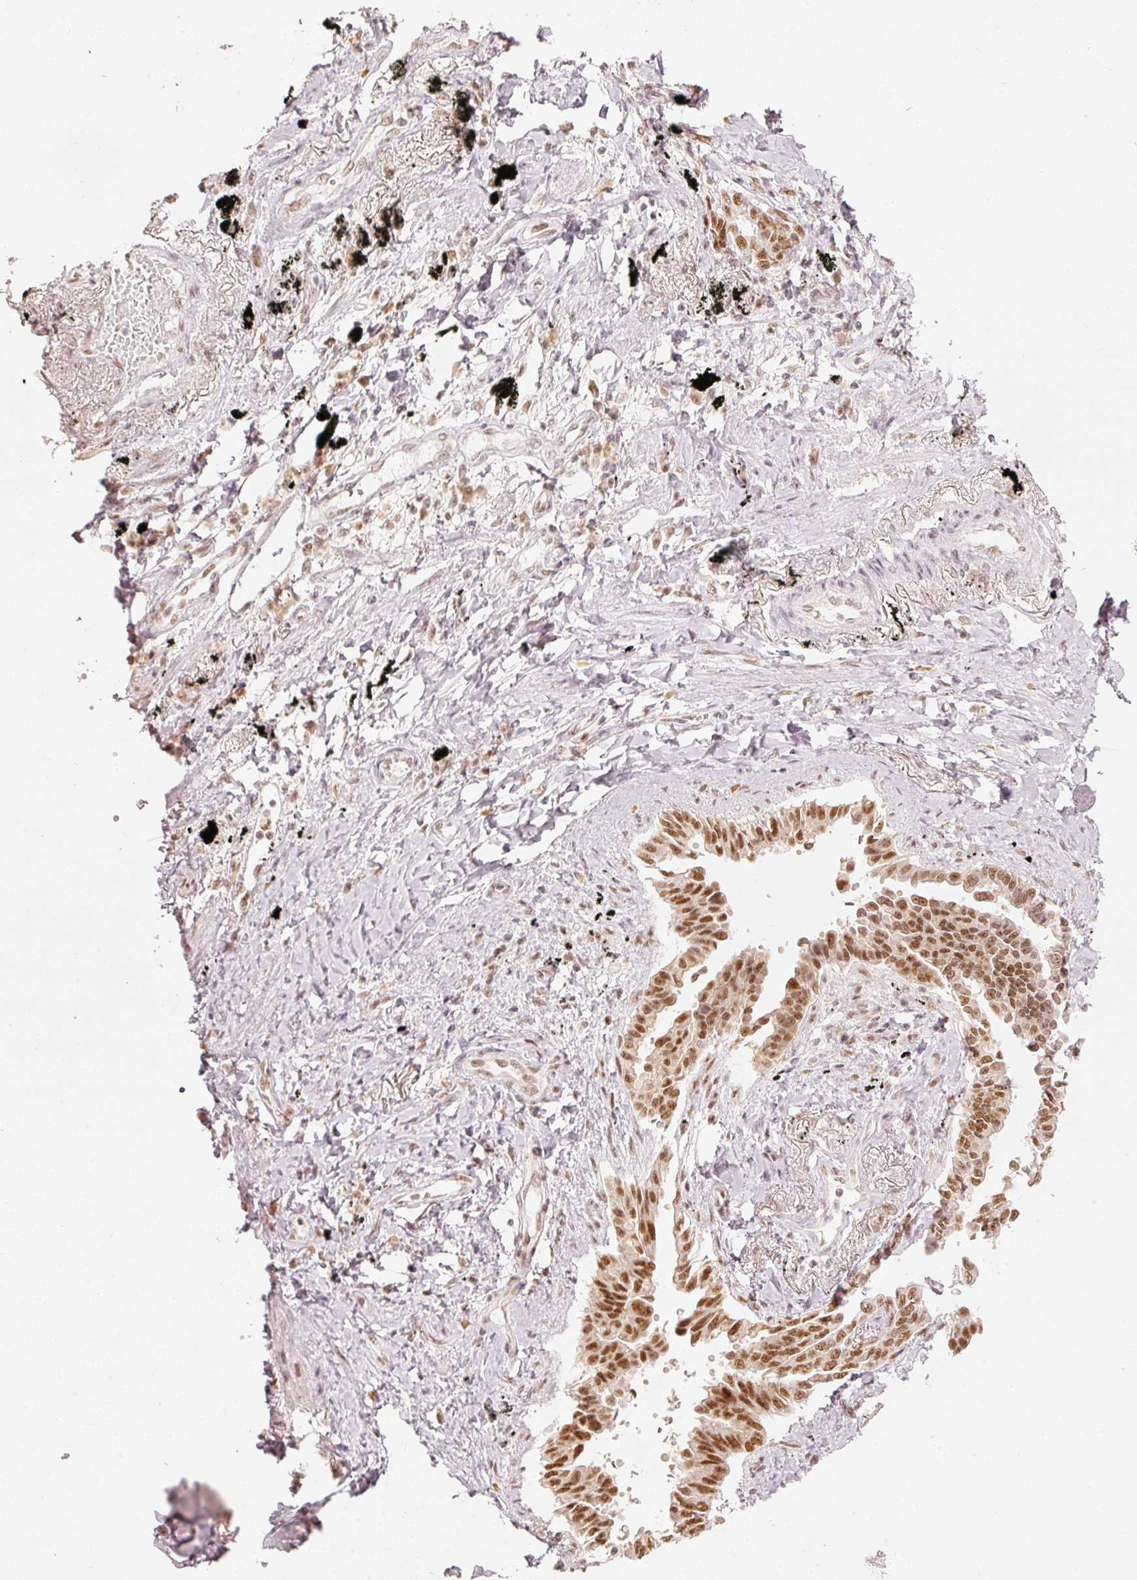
{"staining": {"intensity": "moderate", "quantity": ">75%", "location": "nuclear"}, "tissue": "lung cancer", "cell_type": "Tumor cells", "image_type": "cancer", "snomed": [{"axis": "morphology", "description": "Adenocarcinoma, NOS"}, {"axis": "topography", "description": "Lung"}], "caption": "Immunohistochemistry image of neoplastic tissue: human adenocarcinoma (lung) stained using immunohistochemistry (IHC) demonstrates medium levels of moderate protein expression localized specifically in the nuclear of tumor cells, appearing as a nuclear brown color.", "gene": "PPP1R10", "patient": {"sex": "male", "age": 67}}